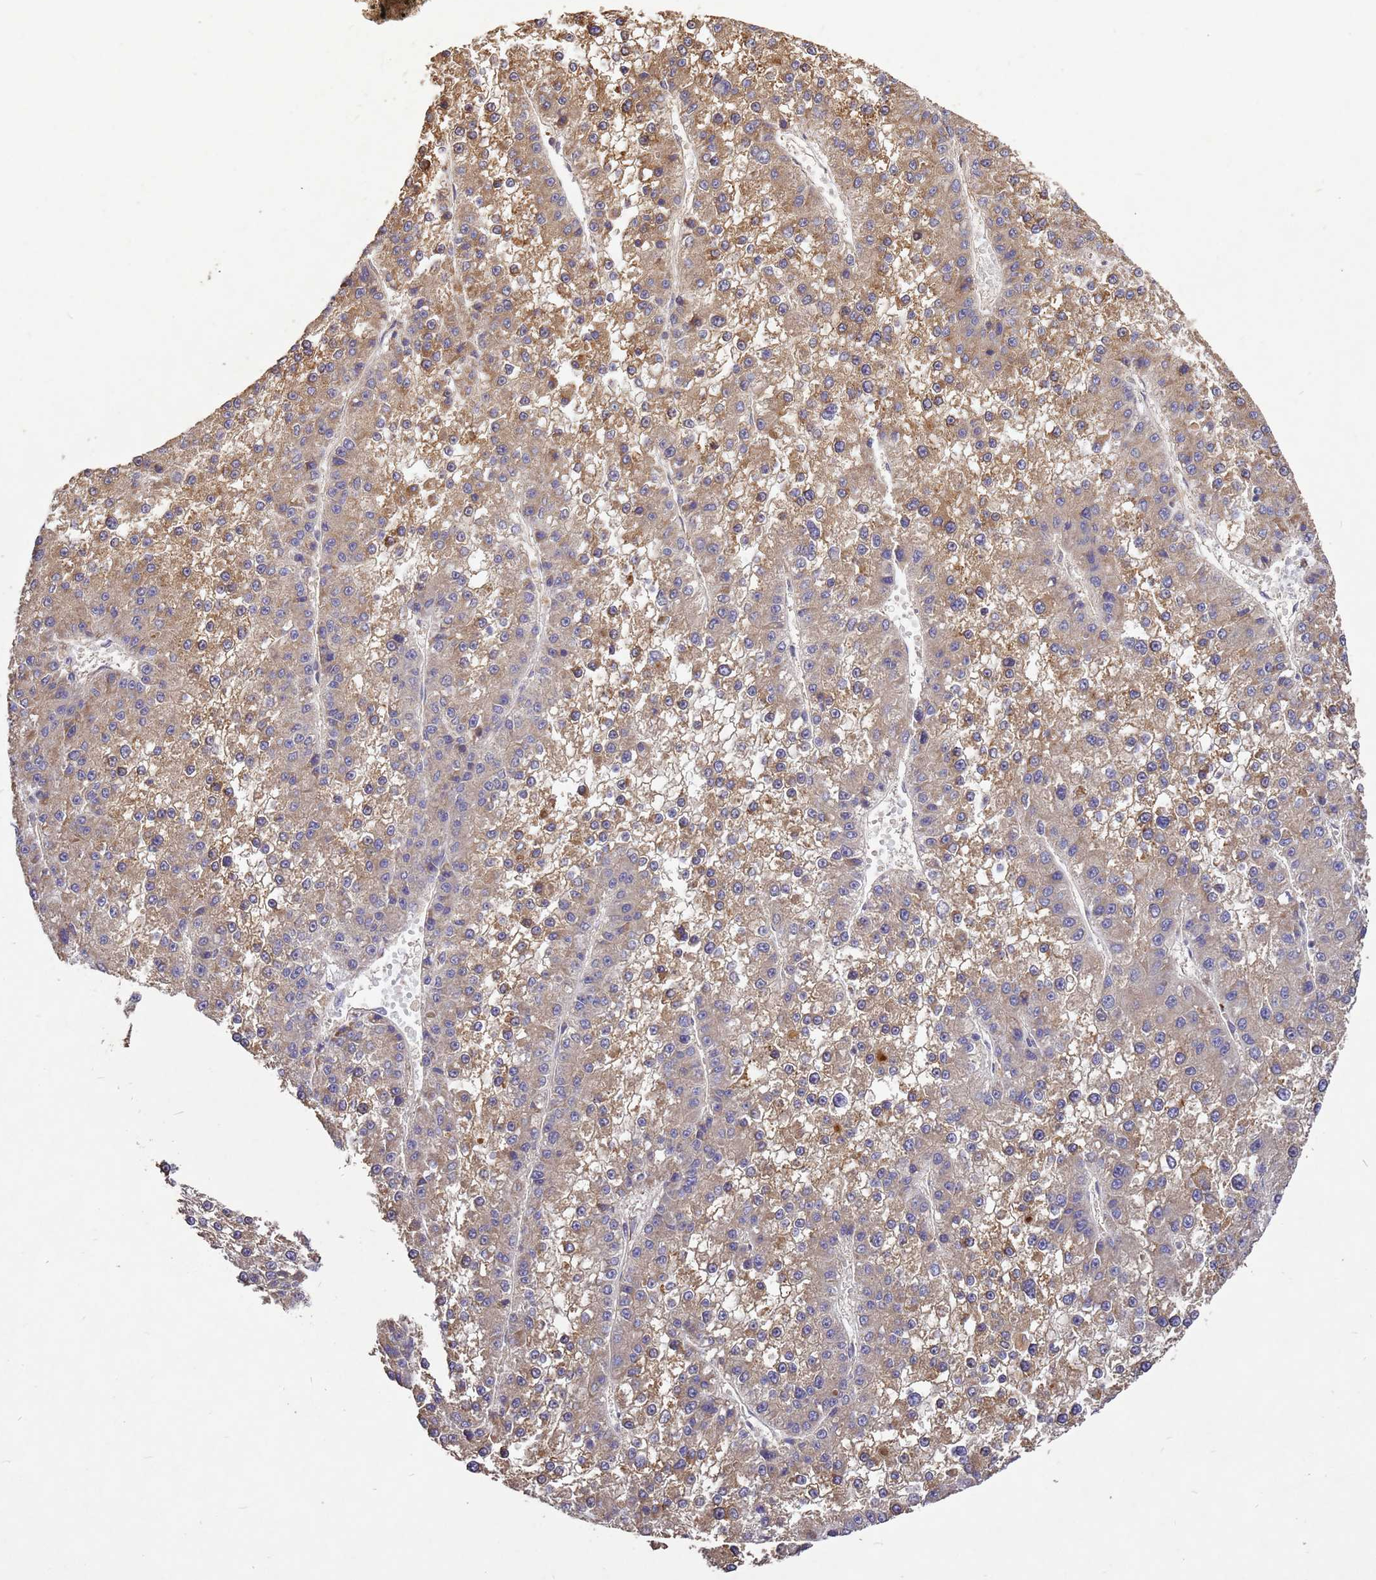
{"staining": {"intensity": "moderate", "quantity": ">75%", "location": "cytoplasmic/membranous"}, "tissue": "liver cancer", "cell_type": "Tumor cells", "image_type": "cancer", "snomed": [{"axis": "morphology", "description": "Carcinoma, Hepatocellular, NOS"}, {"axis": "topography", "description": "Liver"}], "caption": "Tumor cells display medium levels of moderate cytoplasmic/membranous expression in about >75% of cells in liver hepatocellular carcinoma. (IHC, brightfield microscopy, high magnification).", "gene": "RSPRY1", "patient": {"sex": "female", "age": 73}}